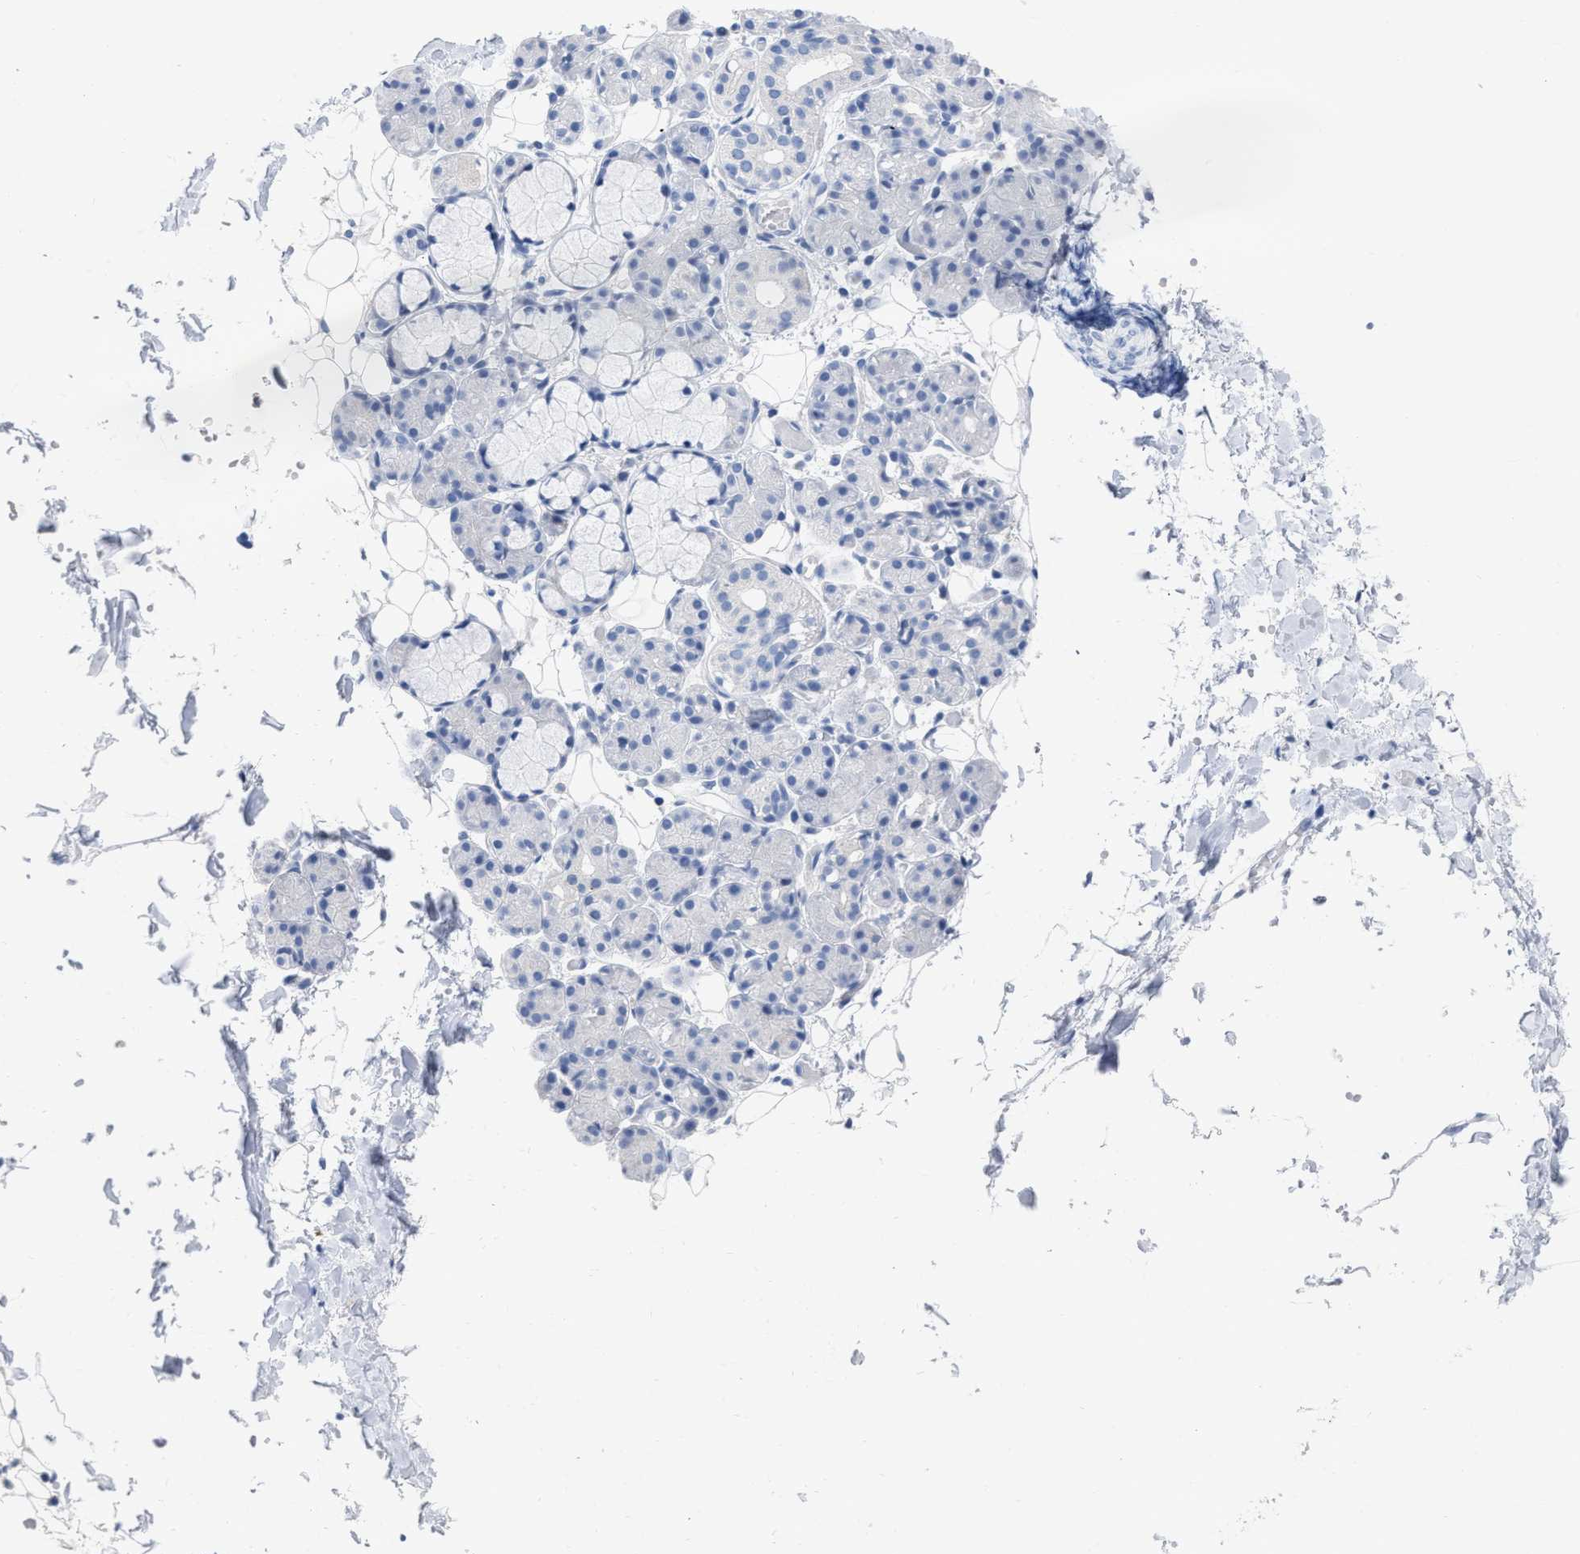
{"staining": {"intensity": "negative", "quantity": "none", "location": "none"}, "tissue": "salivary gland", "cell_type": "Glandular cells", "image_type": "normal", "snomed": [{"axis": "morphology", "description": "Normal tissue, NOS"}, {"axis": "topography", "description": "Salivary gland"}], "caption": "Immunohistochemical staining of normal human salivary gland reveals no significant staining in glandular cells.", "gene": "CEACAM5", "patient": {"sex": "male", "age": 63}}